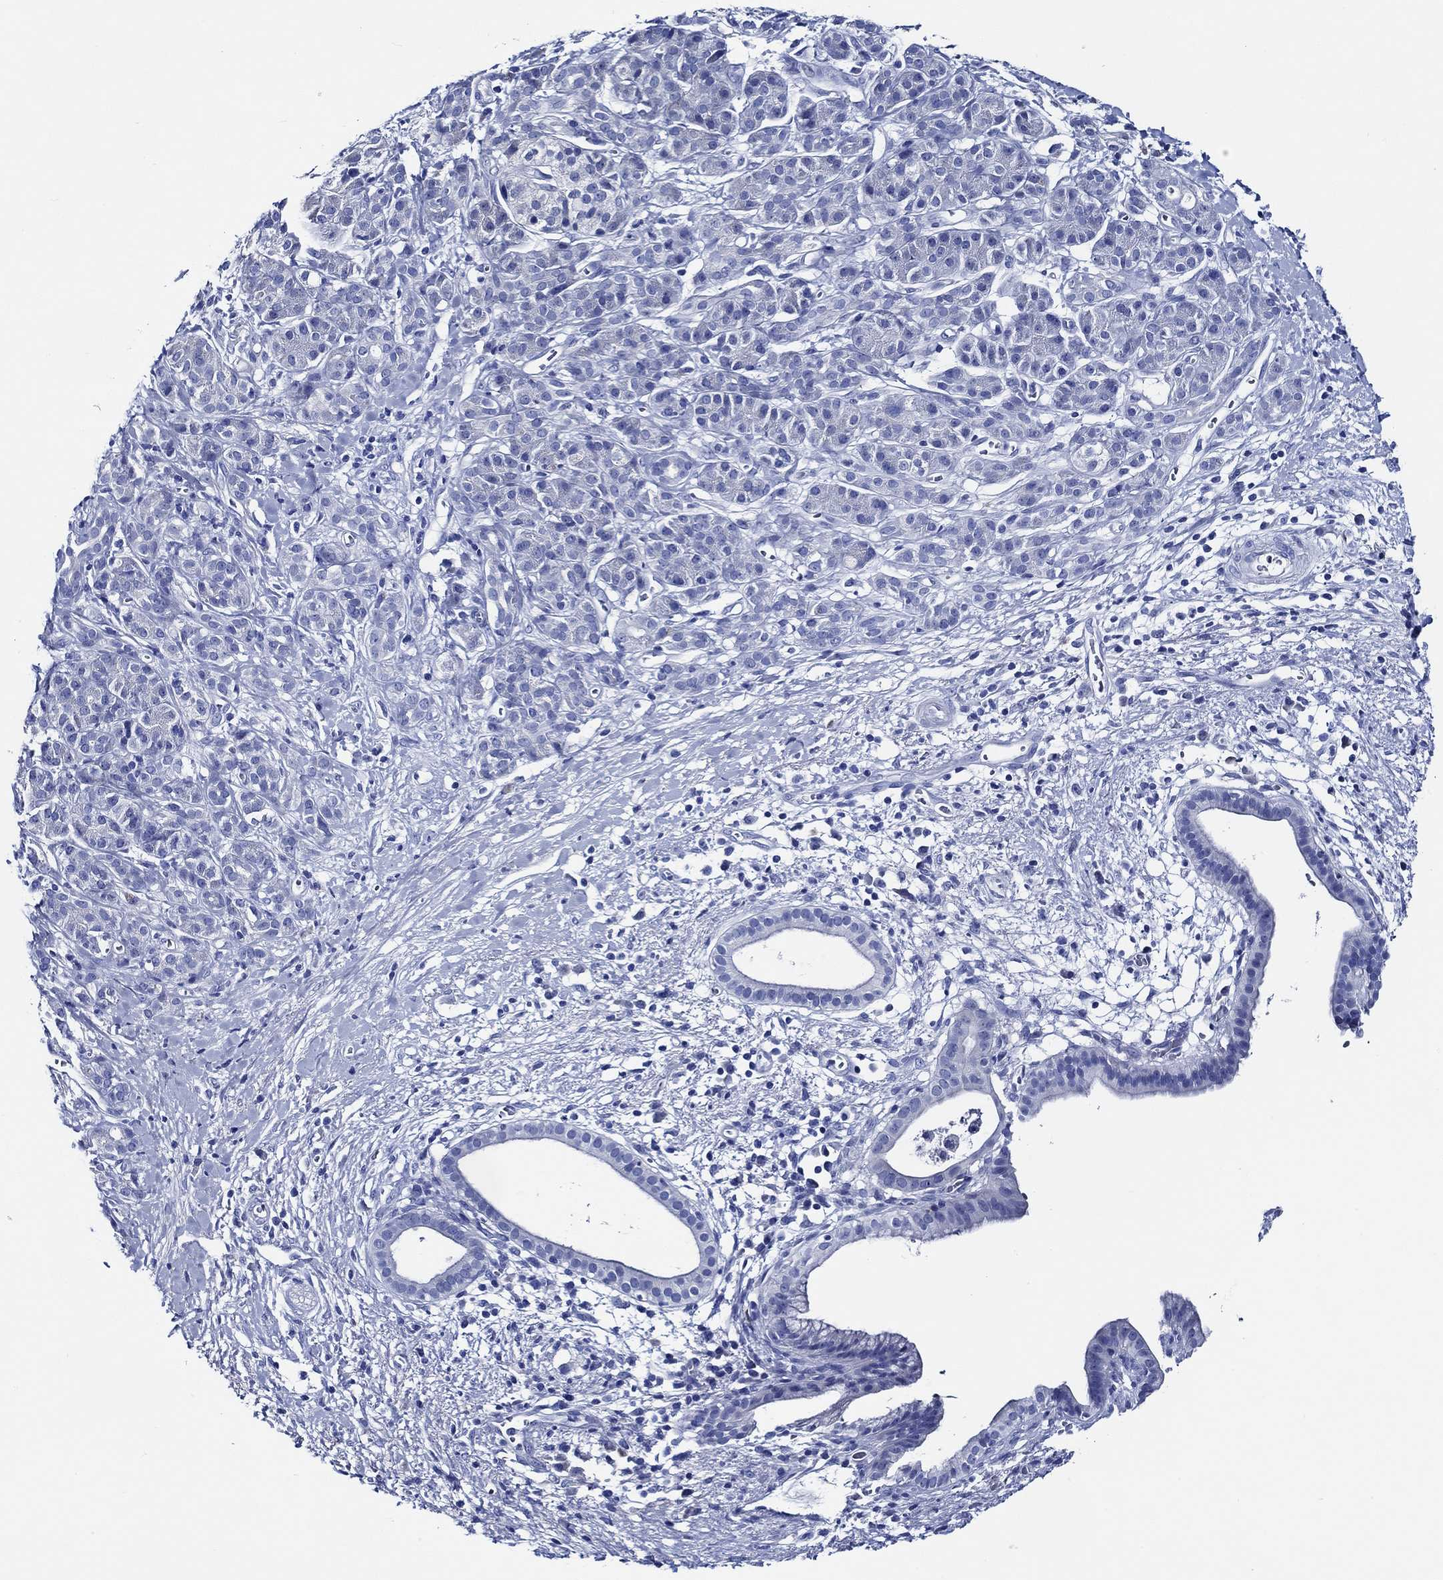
{"staining": {"intensity": "negative", "quantity": "none", "location": "none"}, "tissue": "pancreatic cancer", "cell_type": "Tumor cells", "image_type": "cancer", "snomed": [{"axis": "morphology", "description": "Adenocarcinoma, NOS"}, {"axis": "topography", "description": "Pancreas"}], "caption": "Immunohistochemical staining of pancreatic cancer exhibits no significant staining in tumor cells.", "gene": "WDR62", "patient": {"sex": "male", "age": 61}}